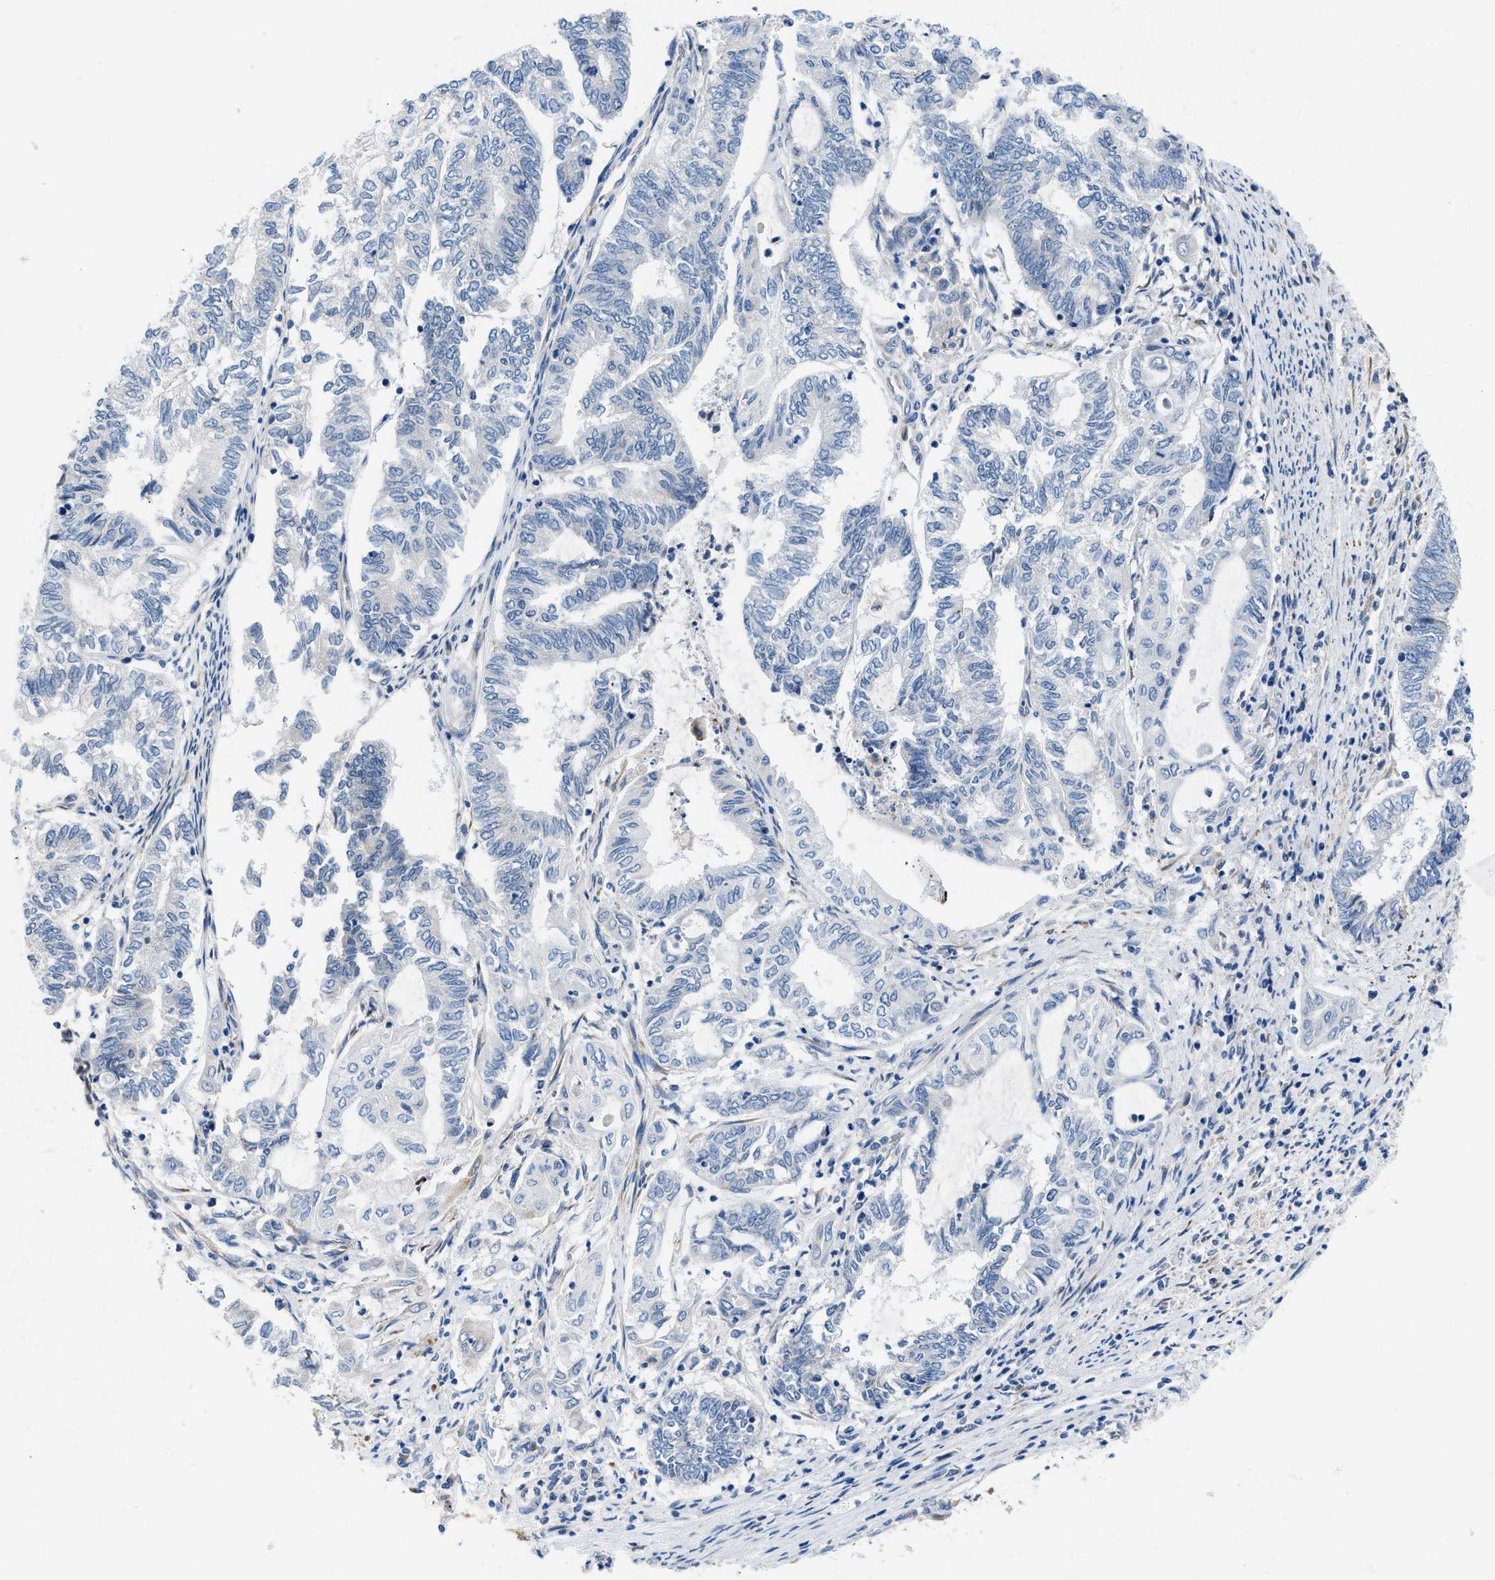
{"staining": {"intensity": "negative", "quantity": "none", "location": "none"}, "tissue": "endometrial cancer", "cell_type": "Tumor cells", "image_type": "cancer", "snomed": [{"axis": "morphology", "description": "Adenocarcinoma, NOS"}, {"axis": "topography", "description": "Uterus"}, {"axis": "topography", "description": "Endometrium"}], "caption": "This is an immunohistochemistry photomicrograph of endometrial cancer. There is no positivity in tumor cells.", "gene": "BNC2", "patient": {"sex": "female", "age": 70}}